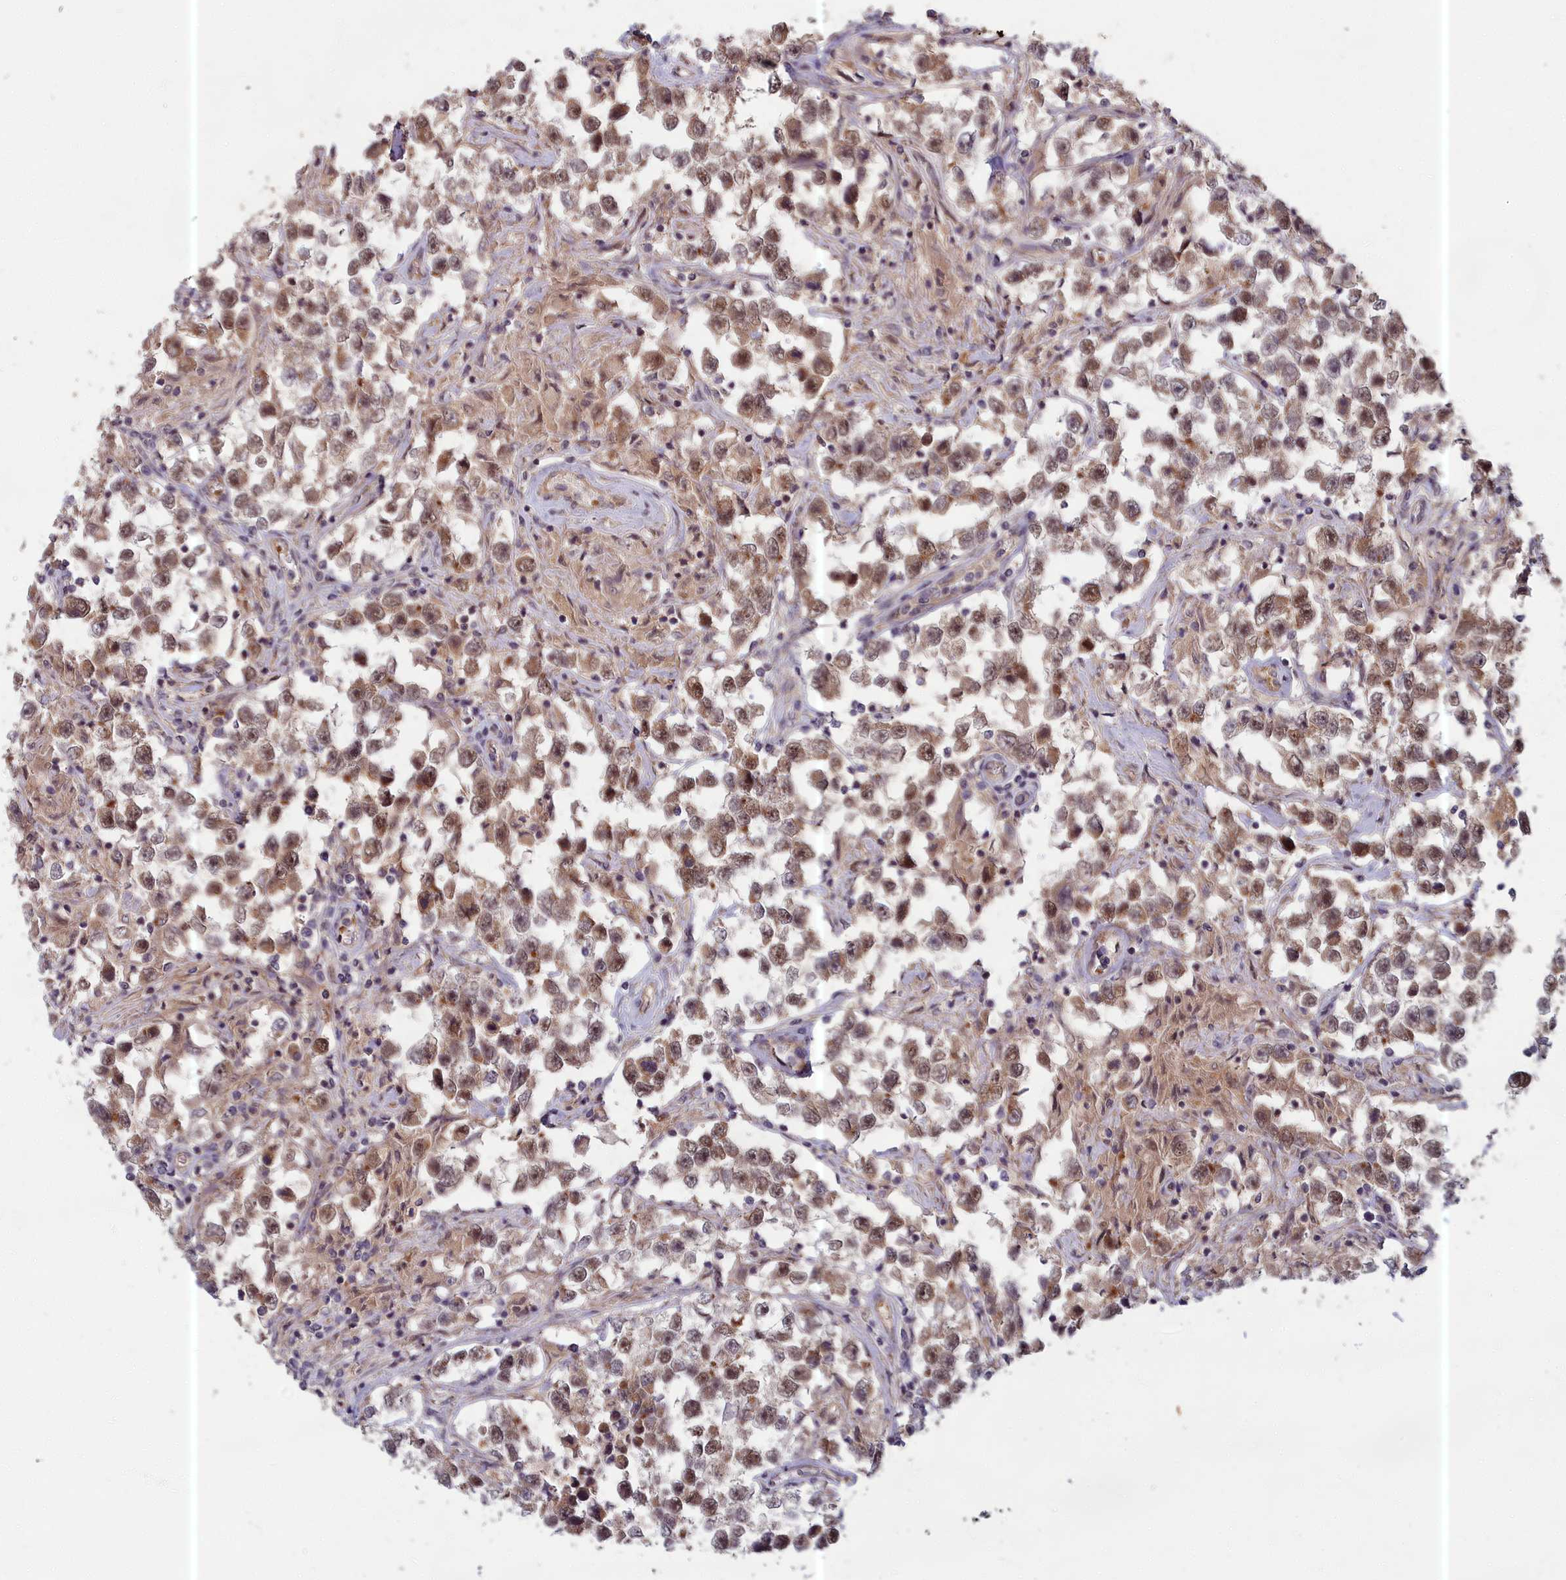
{"staining": {"intensity": "moderate", "quantity": ">75%", "location": "cytoplasmic/membranous,nuclear"}, "tissue": "testis cancer", "cell_type": "Tumor cells", "image_type": "cancer", "snomed": [{"axis": "morphology", "description": "Seminoma, NOS"}, {"axis": "topography", "description": "Testis"}], "caption": "Testis seminoma stained for a protein (brown) shows moderate cytoplasmic/membranous and nuclear positive staining in about >75% of tumor cells.", "gene": "EARS2", "patient": {"sex": "male", "age": 46}}